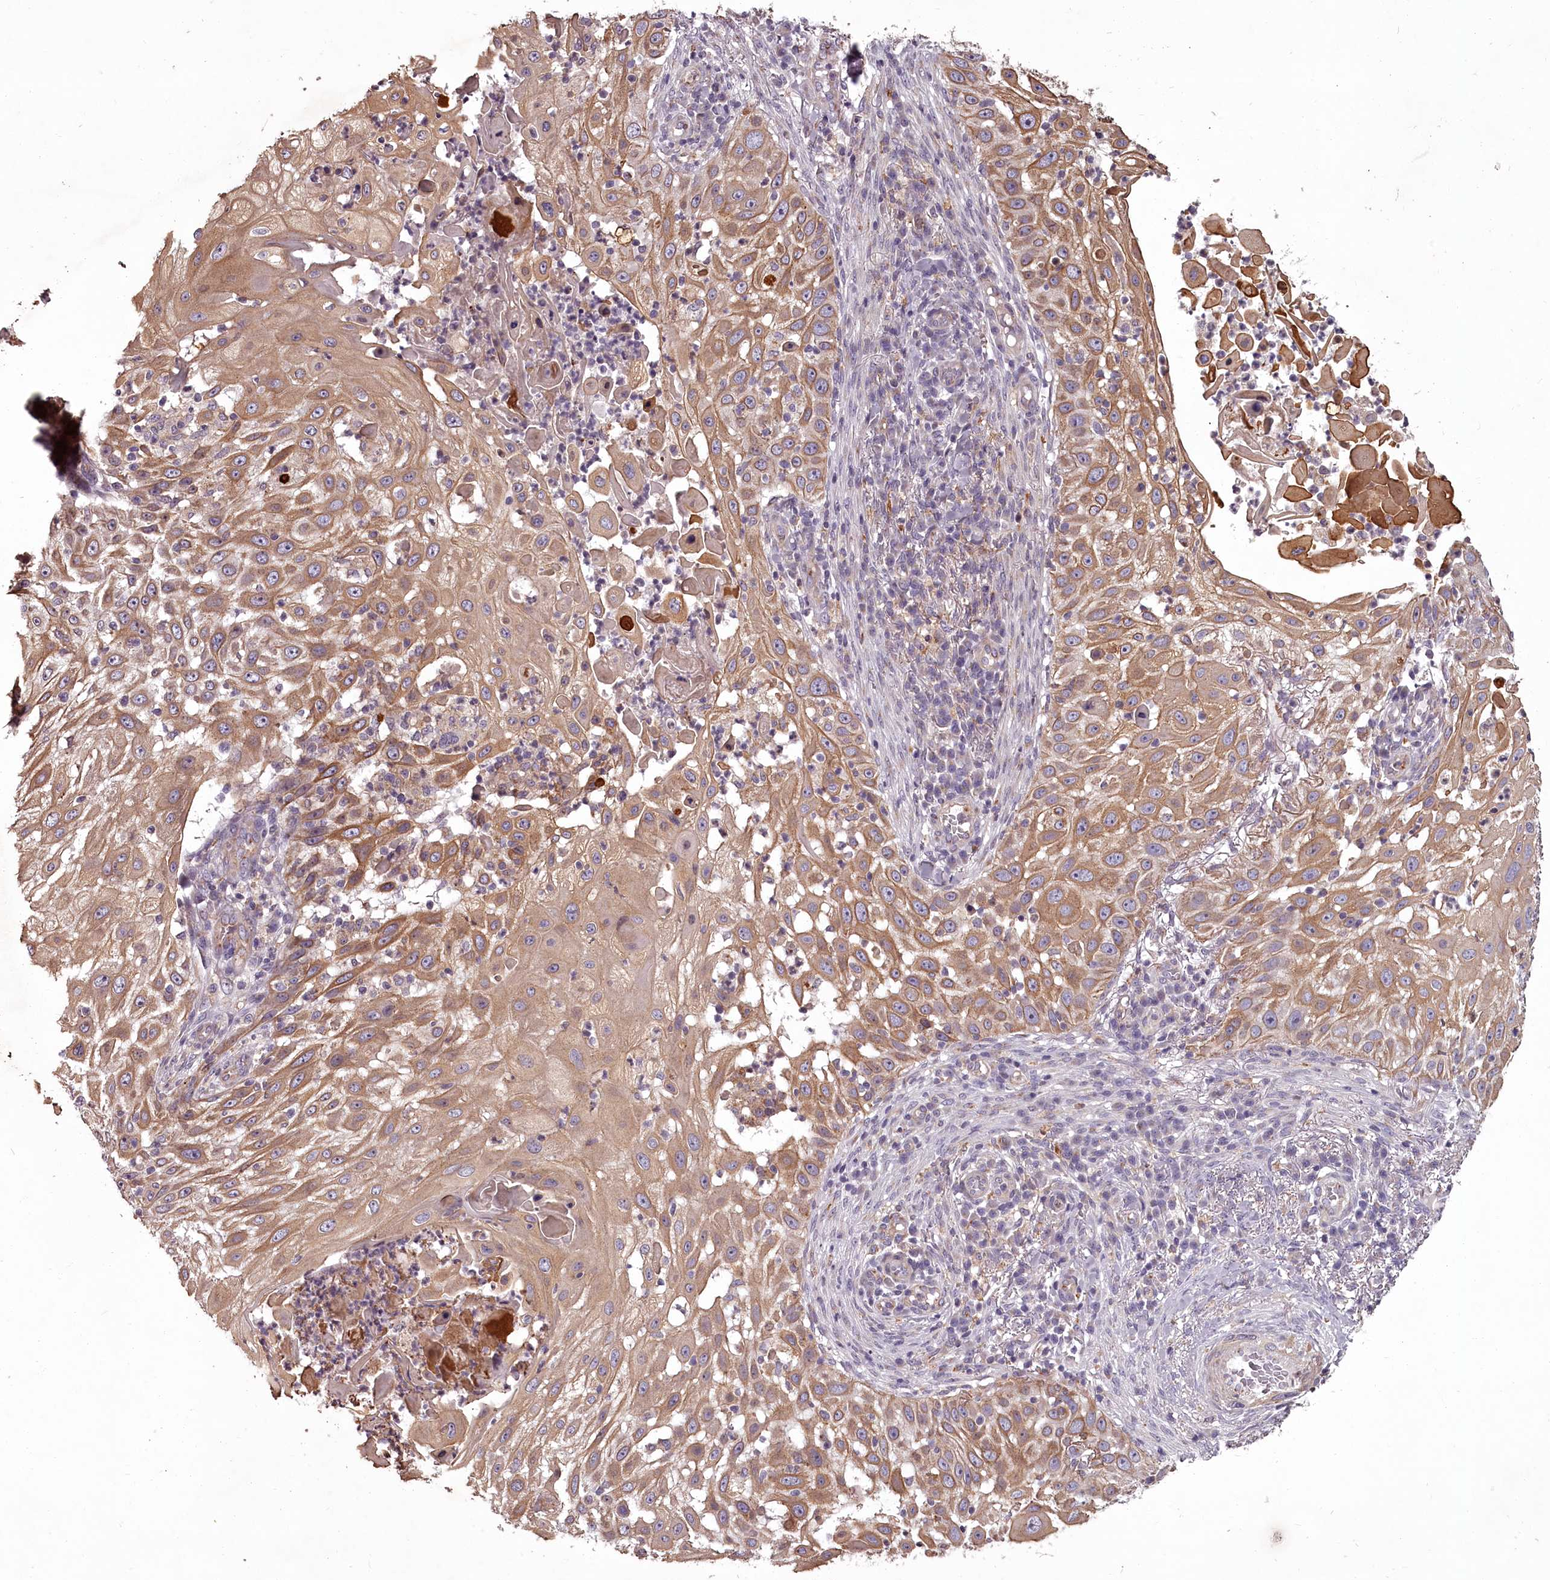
{"staining": {"intensity": "moderate", "quantity": ">75%", "location": "cytoplasmic/membranous"}, "tissue": "skin cancer", "cell_type": "Tumor cells", "image_type": "cancer", "snomed": [{"axis": "morphology", "description": "Squamous cell carcinoma, NOS"}, {"axis": "topography", "description": "Skin"}], "caption": "Protein expression analysis of human skin squamous cell carcinoma reveals moderate cytoplasmic/membranous expression in approximately >75% of tumor cells. The staining is performed using DAB brown chromogen to label protein expression. The nuclei are counter-stained blue using hematoxylin.", "gene": "STX6", "patient": {"sex": "female", "age": 44}}